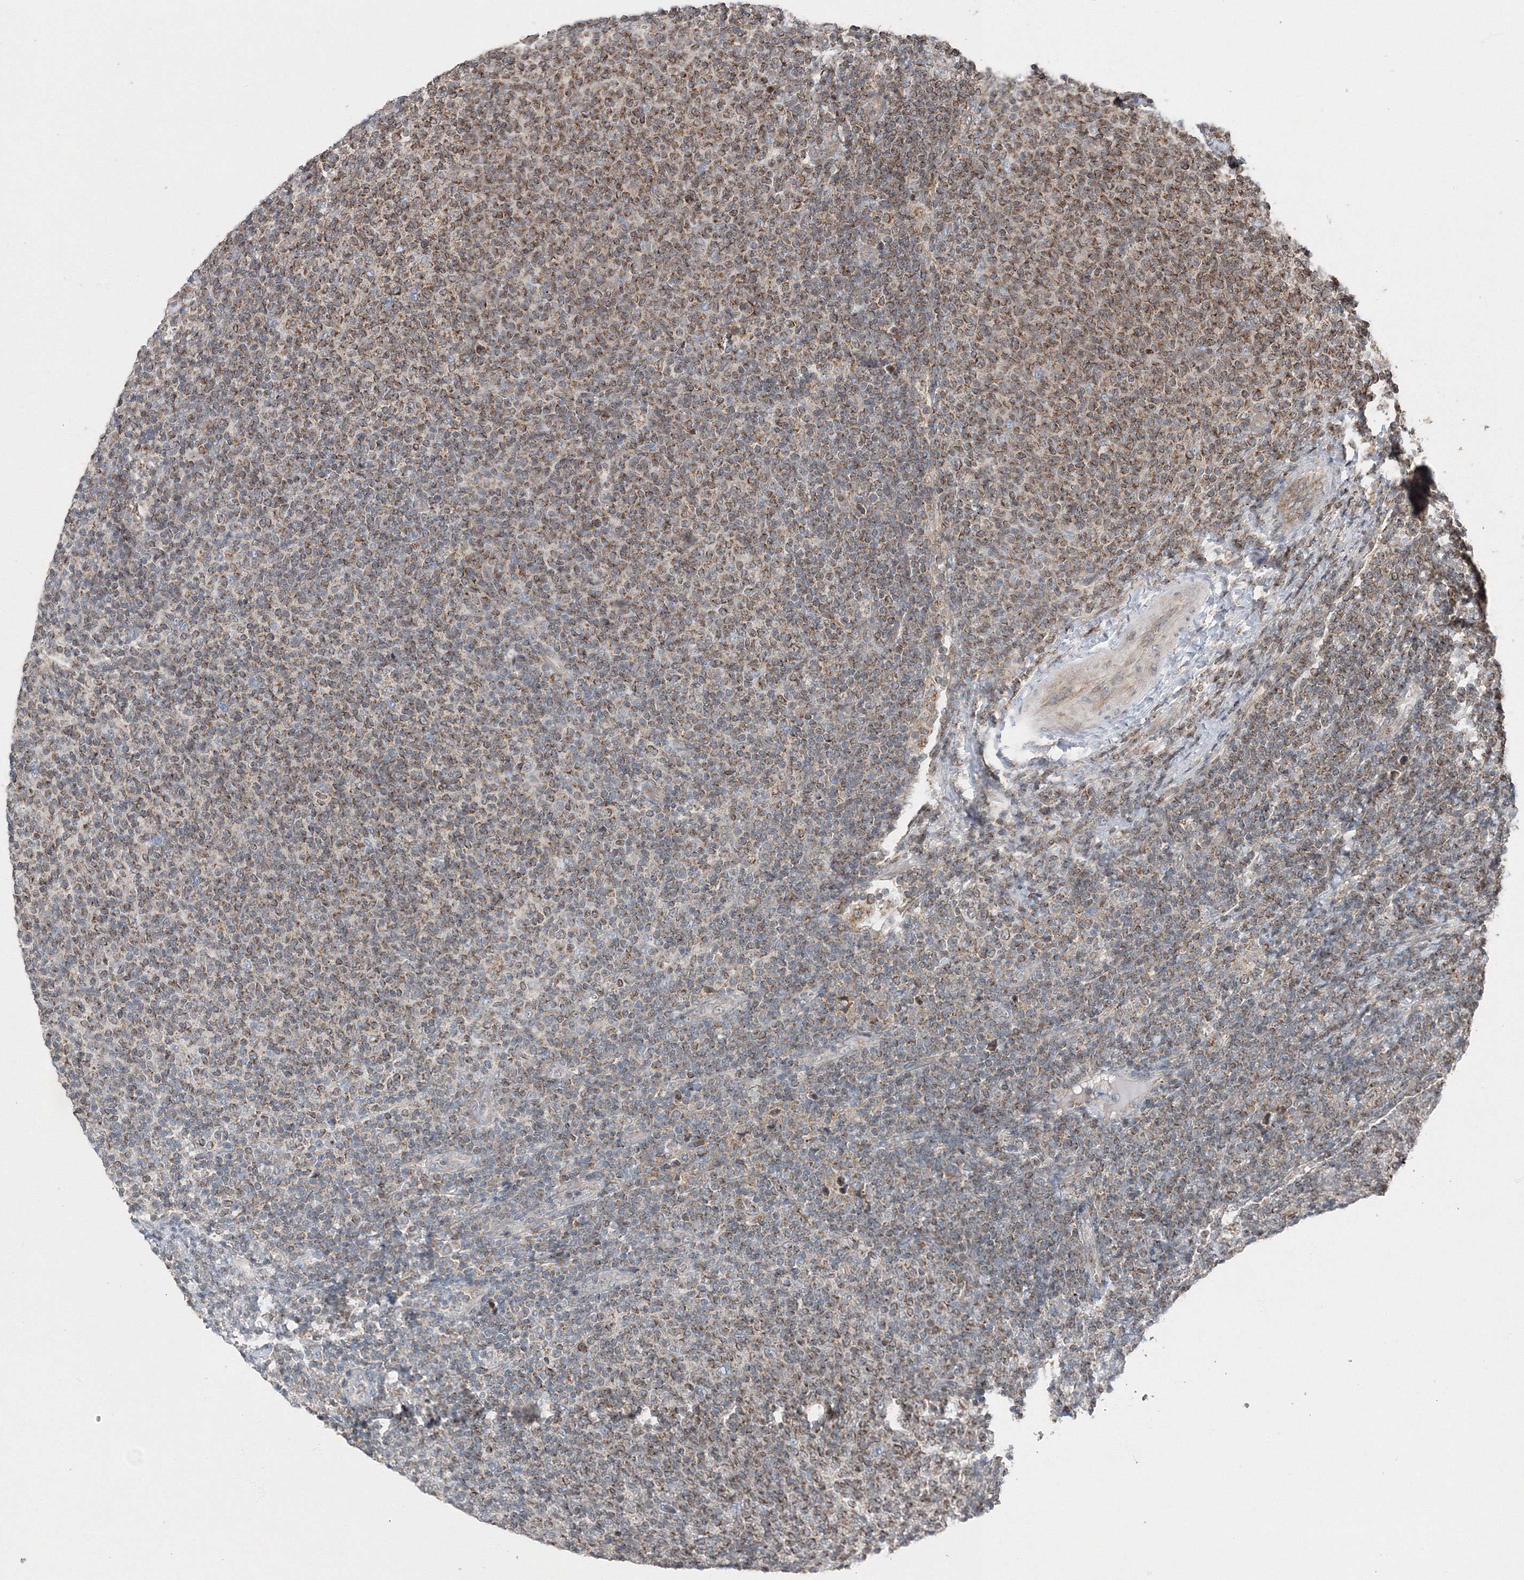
{"staining": {"intensity": "moderate", "quantity": "25%-75%", "location": "cytoplasmic/membranous"}, "tissue": "lymphoma", "cell_type": "Tumor cells", "image_type": "cancer", "snomed": [{"axis": "morphology", "description": "Malignant lymphoma, non-Hodgkin's type, Low grade"}, {"axis": "topography", "description": "Lymph node"}], "caption": "Malignant lymphoma, non-Hodgkin's type (low-grade) tissue demonstrates moderate cytoplasmic/membranous staining in about 25%-75% of tumor cells The protein is shown in brown color, while the nuclei are stained blue.", "gene": "AASDH", "patient": {"sex": "male", "age": 66}}